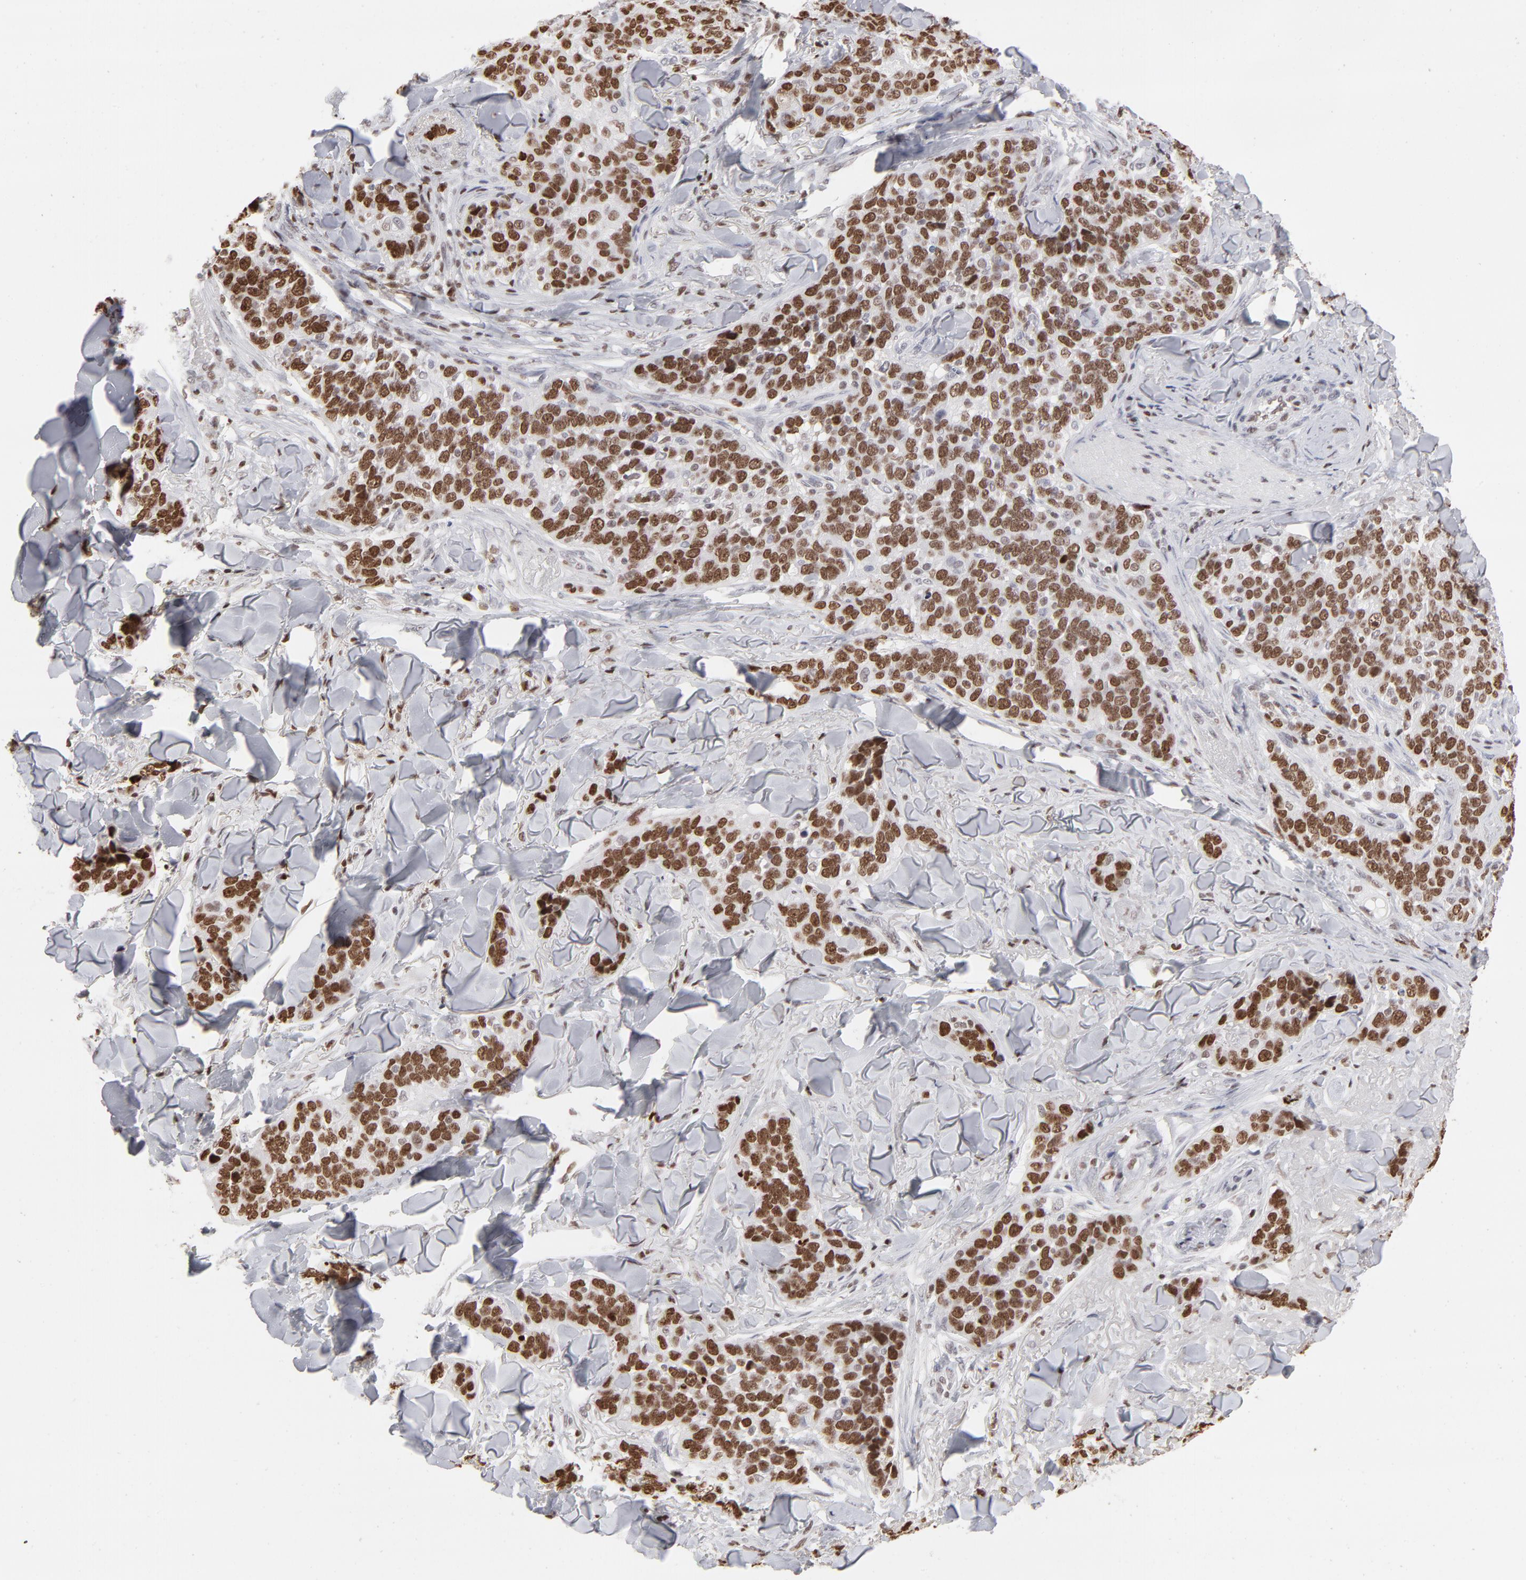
{"staining": {"intensity": "strong", "quantity": ">75%", "location": "nuclear"}, "tissue": "skin cancer", "cell_type": "Tumor cells", "image_type": "cancer", "snomed": [{"axis": "morphology", "description": "Normal tissue, NOS"}, {"axis": "morphology", "description": "Squamous cell carcinoma, NOS"}, {"axis": "topography", "description": "Skin"}], "caption": "Immunohistochemical staining of skin cancer reveals high levels of strong nuclear protein expression in approximately >75% of tumor cells.", "gene": "PARP1", "patient": {"sex": "female", "age": 83}}